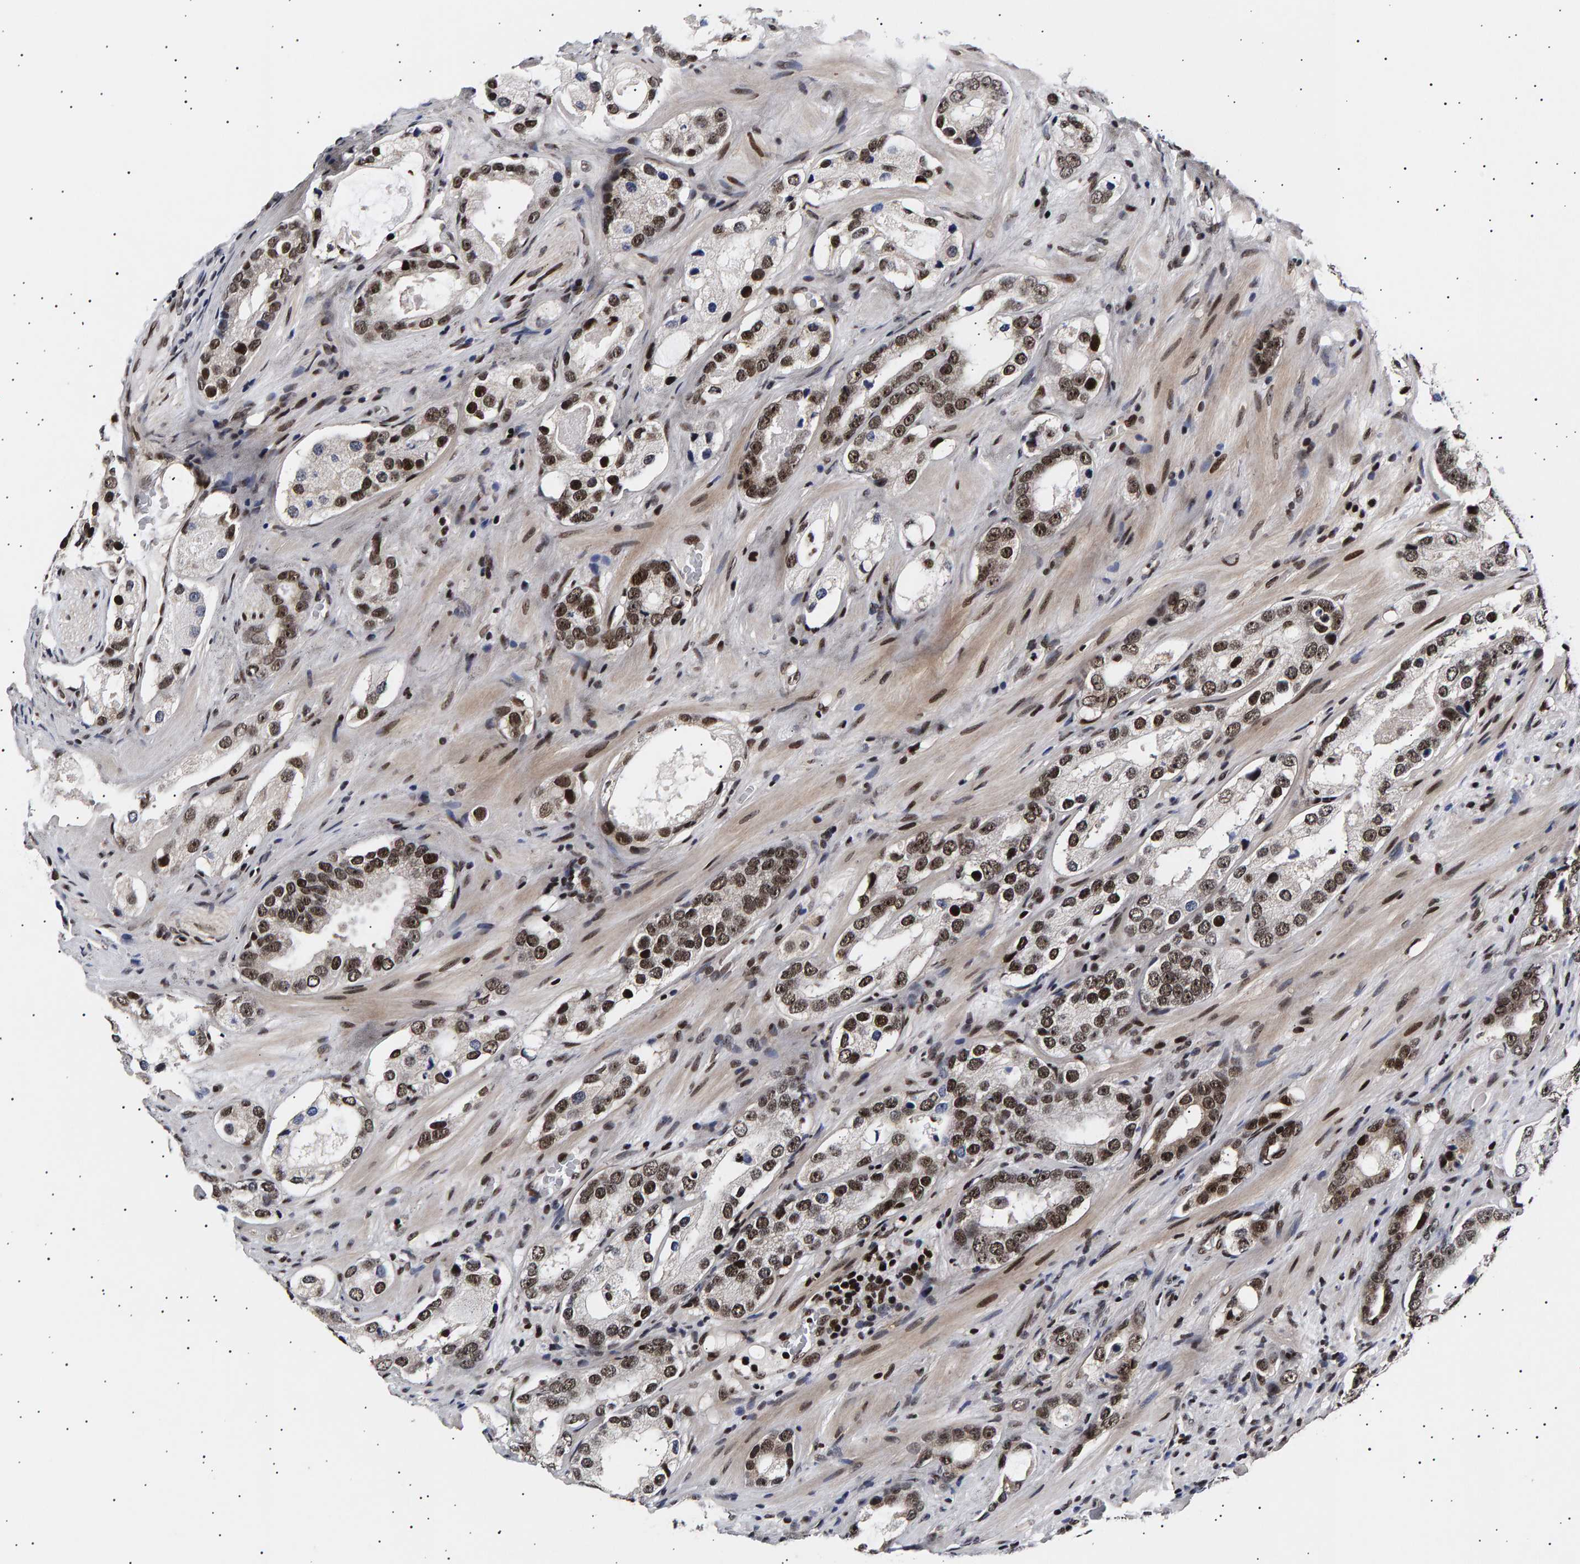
{"staining": {"intensity": "strong", "quantity": ">75%", "location": "nuclear"}, "tissue": "prostate cancer", "cell_type": "Tumor cells", "image_type": "cancer", "snomed": [{"axis": "morphology", "description": "Adenocarcinoma, High grade"}, {"axis": "topography", "description": "Prostate"}], "caption": "A brown stain highlights strong nuclear expression of a protein in human prostate cancer tumor cells.", "gene": "ANKRD40", "patient": {"sex": "male", "age": 63}}